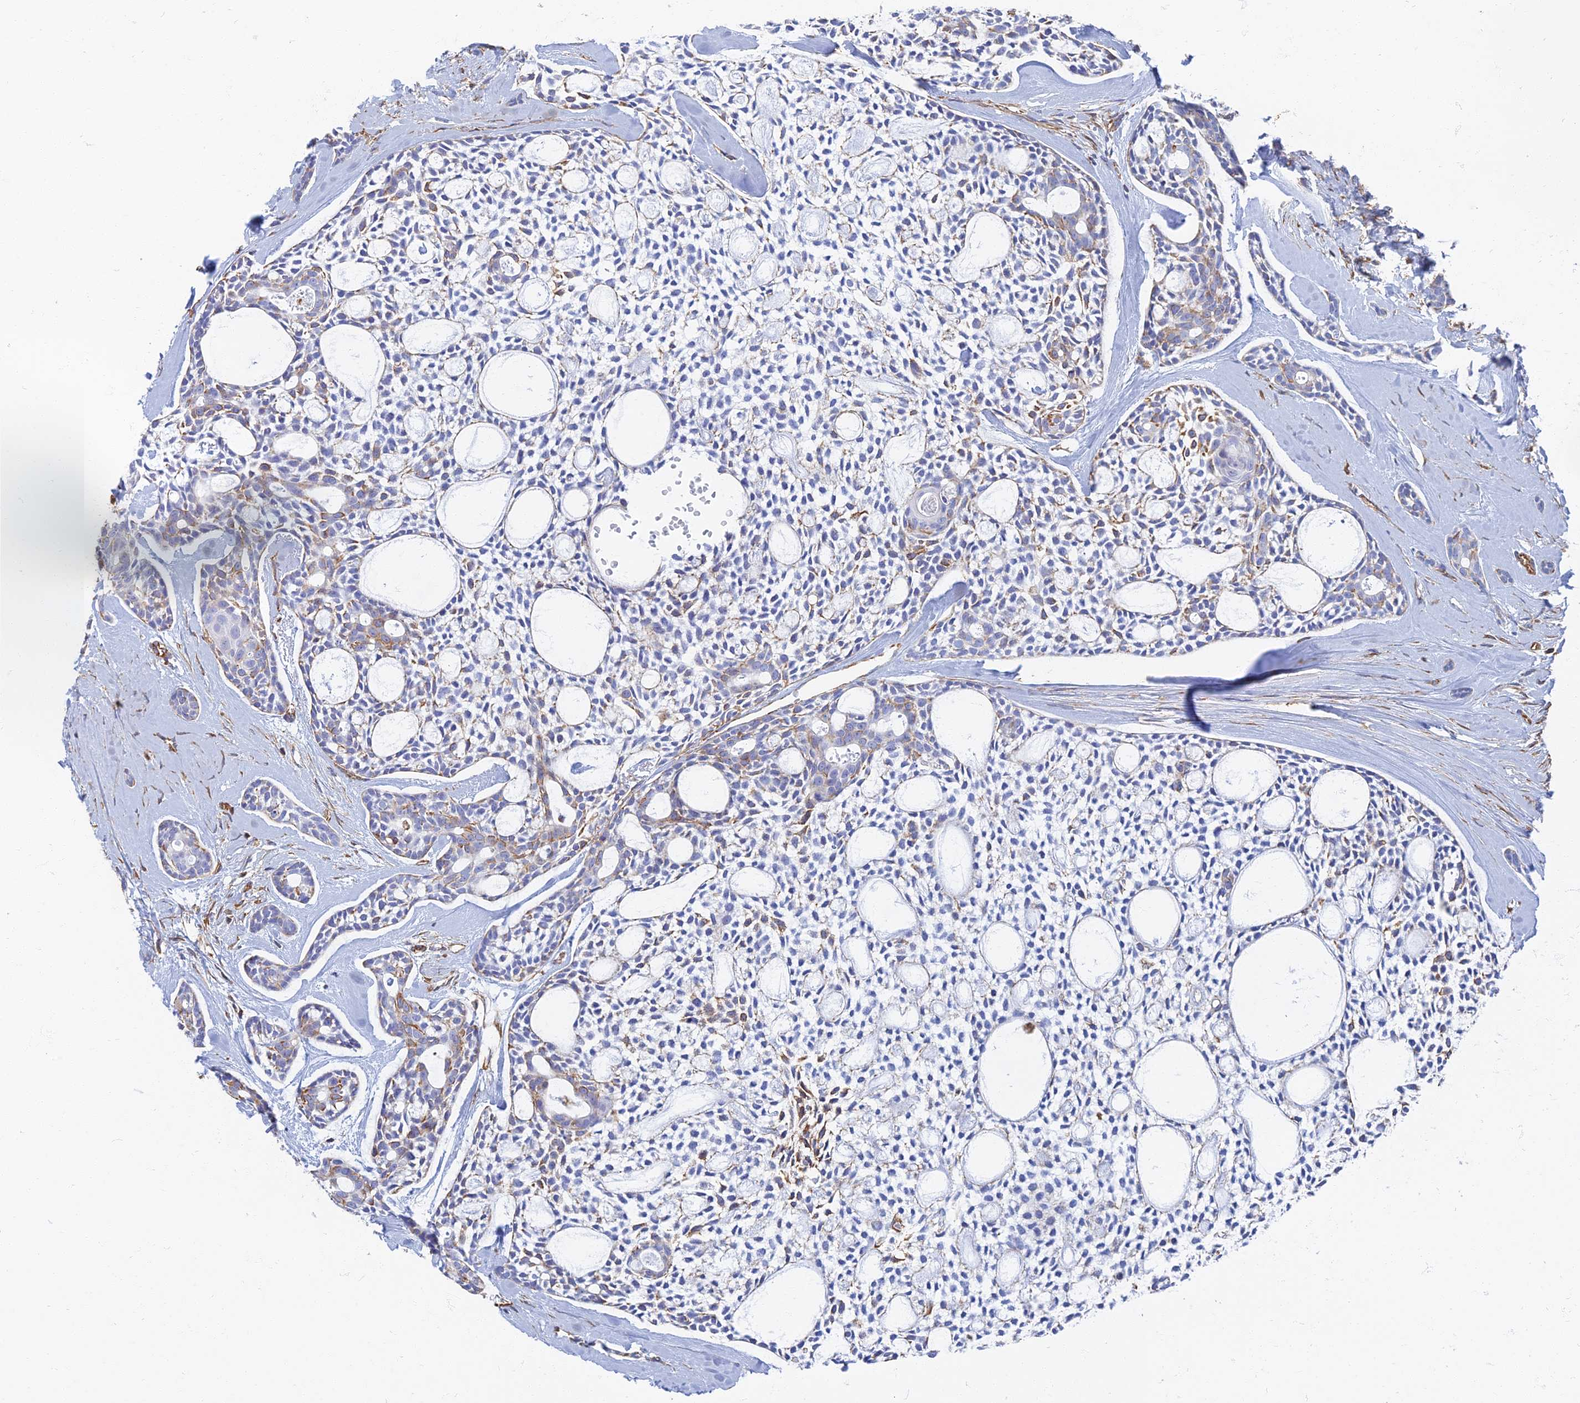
{"staining": {"intensity": "negative", "quantity": "none", "location": "none"}, "tissue": "head and neck cancer", "cell_type": "Tumor cells", "image_type": "cancer", "snomed": [{"axis": "morphology", "description": "Adenocarcinoma, NOS"}, {"axis": "topography", "description": "Subcutis"}, {"axis": "topography", "description": "Head-Neck"}], "caption": "A micrograph of human head and neck cancer (adenocarcinoma) is negative for staining in tumor cells. (IHC, brightfield microscopy, high magnification).", "gene": "RMC1", "patient": {"sex": "female", "age": 73}}